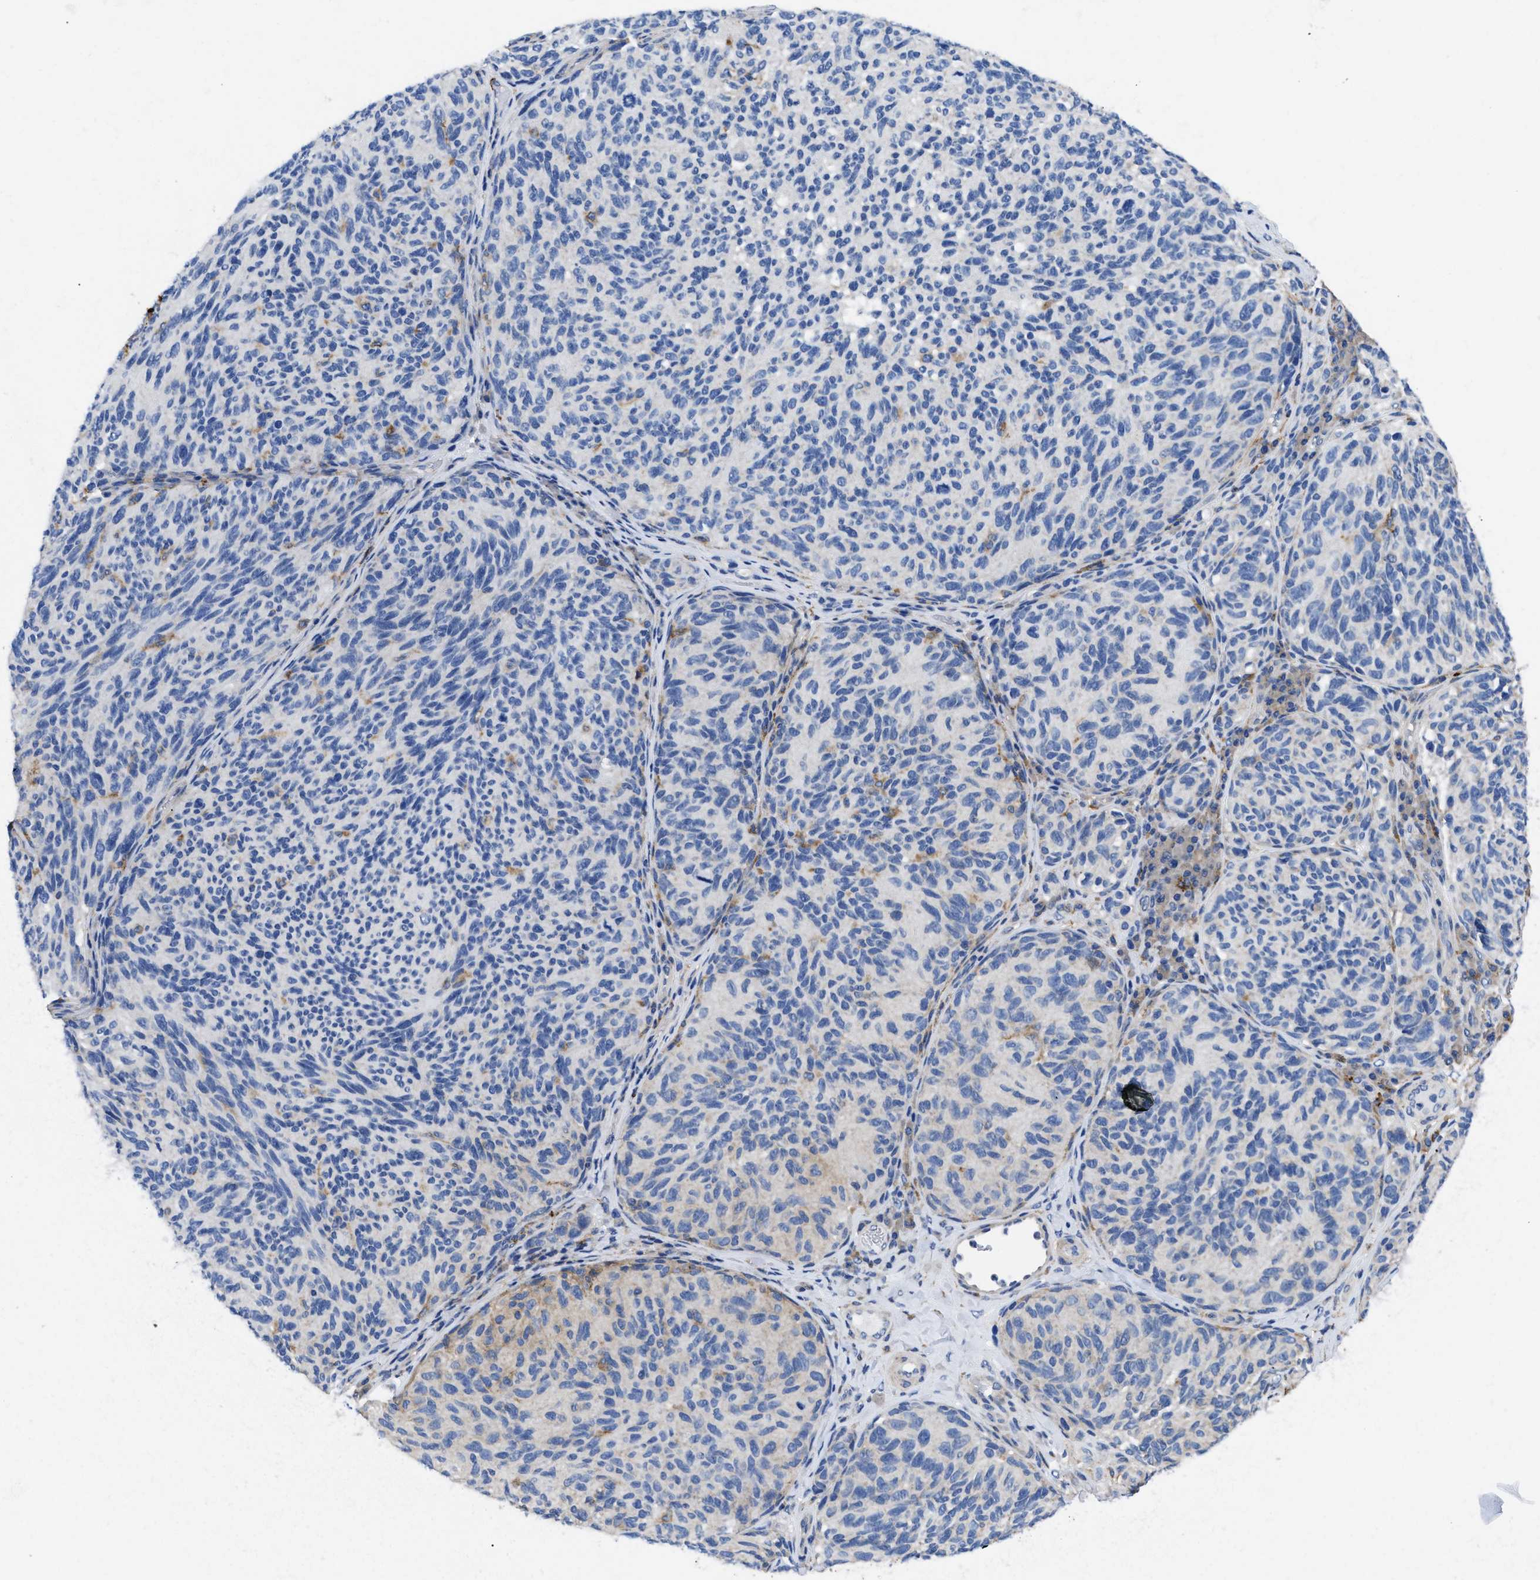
{"staining": {"intensity": "weak", "quantity": "<25%", "location": "cytoplasmic/membranous"}, "tissue": "melanoma", "cell_type": "Tumor cells", "image_type": "cancer", "snomed": [{"axis": "morphology", "description": "Malignant melanoma, NOS"}, {"axis": "topography", "description": "Skin"}], "caption": "Immunohistochemical staining of malignant melanoma exhibits no significant staining in tumor cells.", "gene": "HLA-DPA1", "patient": {"sex": "female", "age": 73}}